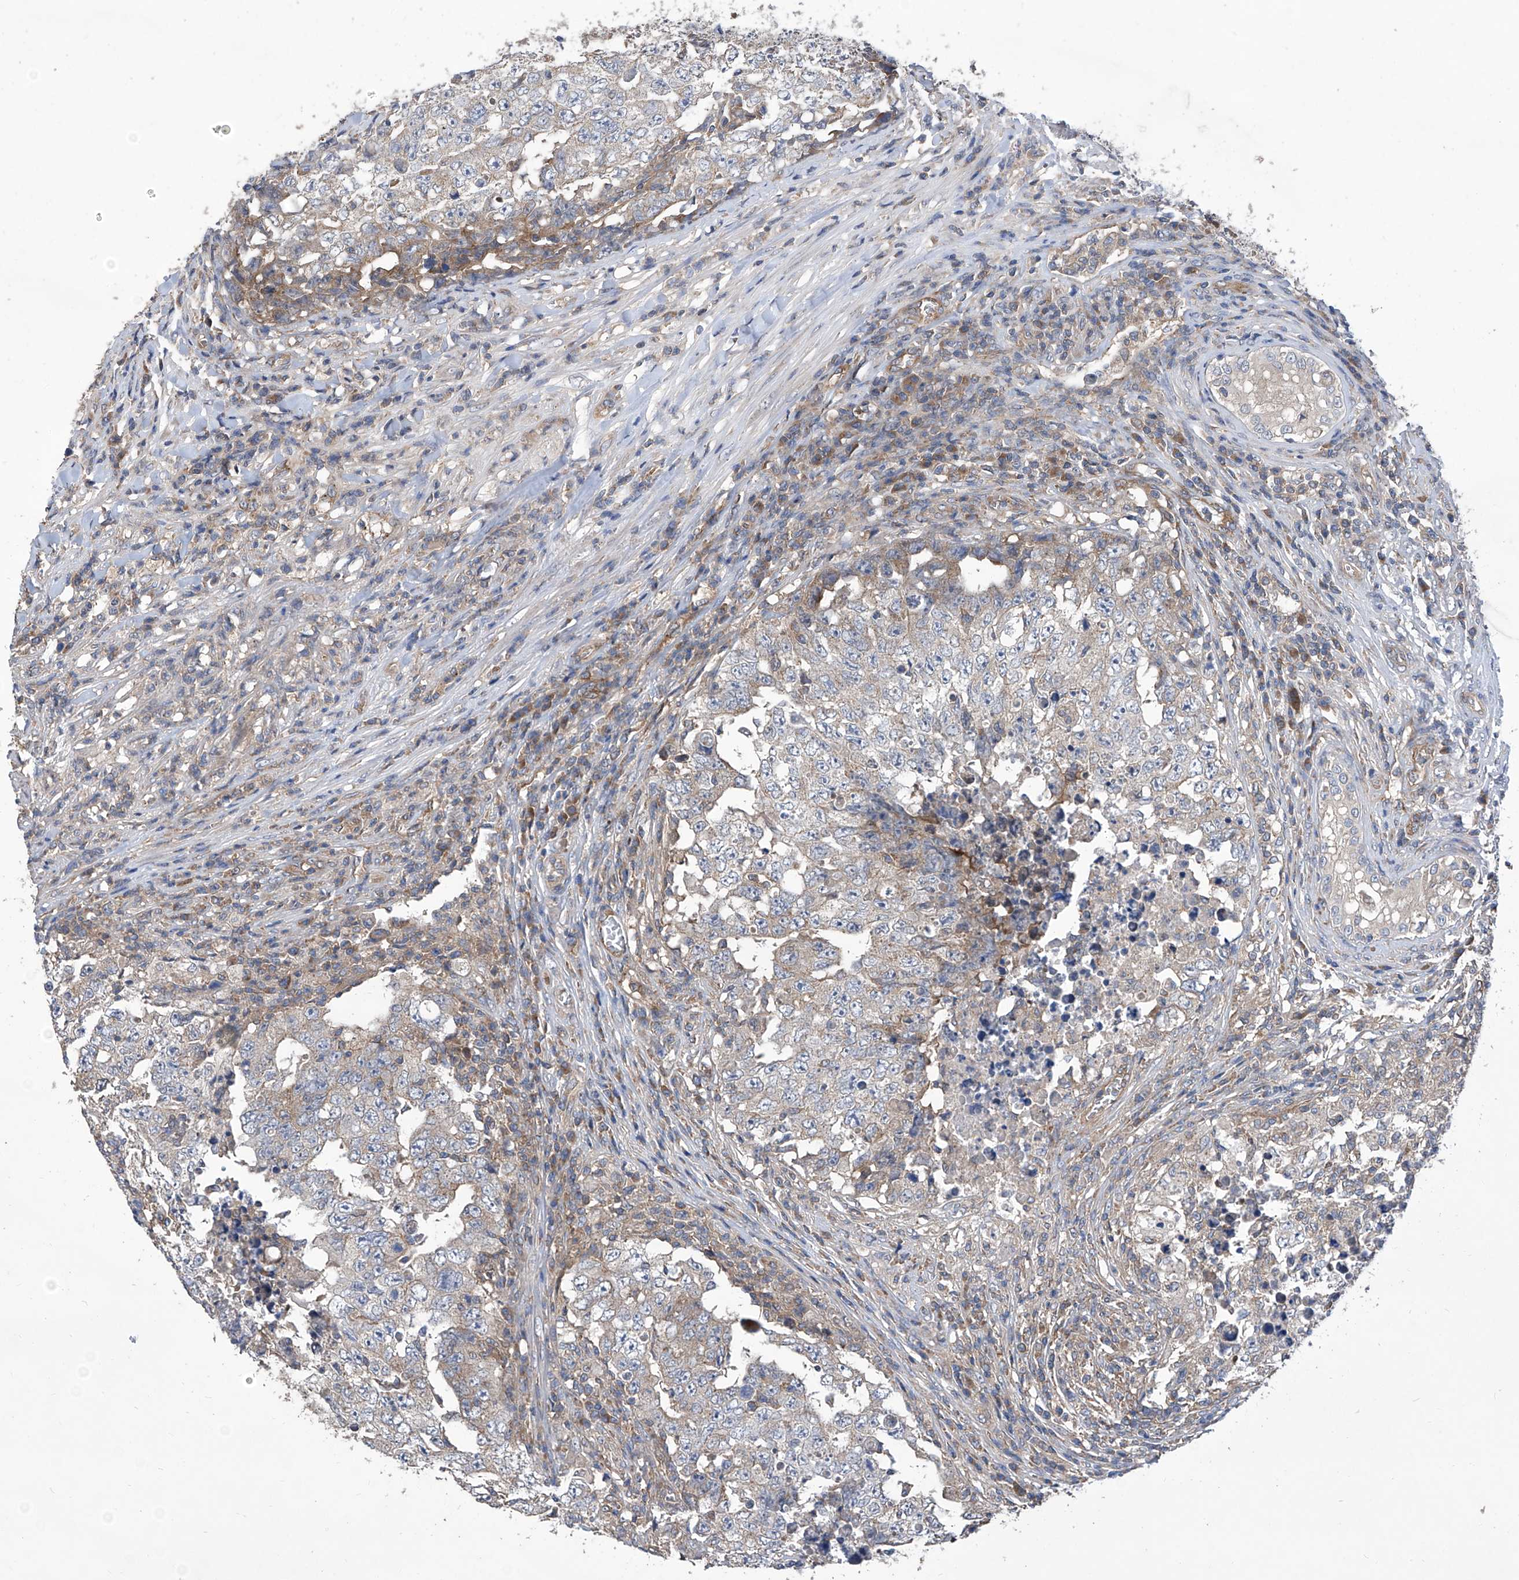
{"staining": {"intensity": "weak", "quantity": "25%-75%", "location": "cytoplasmic/membranous"}, "tissue": "testis cancer", "cell_type": "Tumor cells", "image_type": "cancer", "snomed": [{"axis": "morphology", "description": "Carcinoma, Embryonal, NOS"}, {"axis": "topography", "description": "Testis"}], "caption": "The micrograph exhibits immunohistochemical staining of embryonal carcinoma (testis). There is weak cytoplasmic/membranous staining is seen in approximately 25%-75% of tumor cells.", "gene": "TJAP1", "patient": {"sex": "male", "age": 26}}